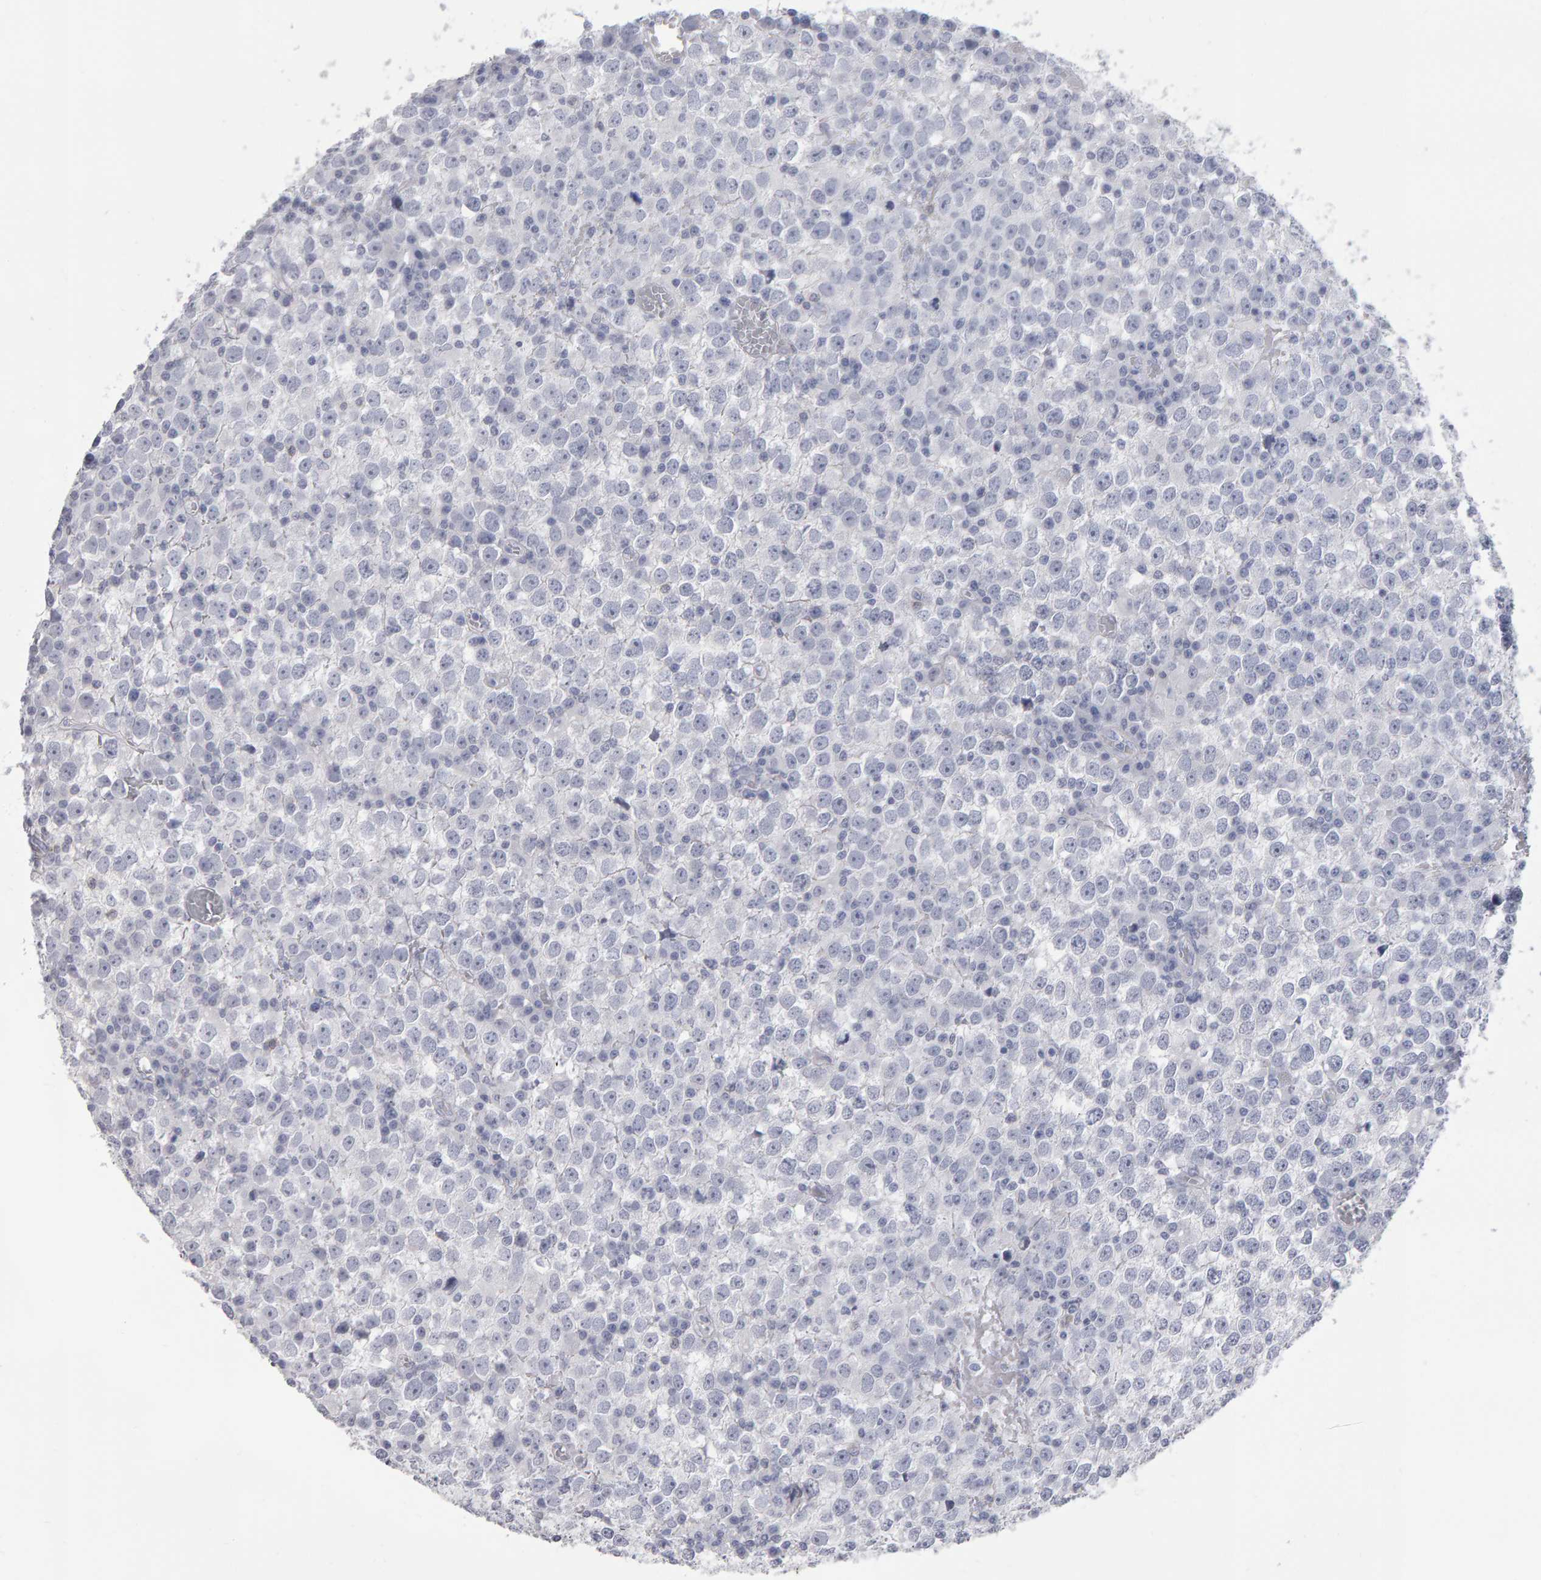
{"staining": {"intensity": "negative", "quantity": "none", "location": "none"}, "tissue": "testis cancer", "cell_type": "Tumor cells", "image_type": "cancer", "snomed": [{"axis": "morphology", "description": "Seminoma, NOS"}, {"axis": "topography", "description": "Testis"}], "caption": "The histopathology image exhibits no staining of tumor cells in testis seminoma.", "gene": "NCDN", "patient": {"sex": "male", "age": 65}}